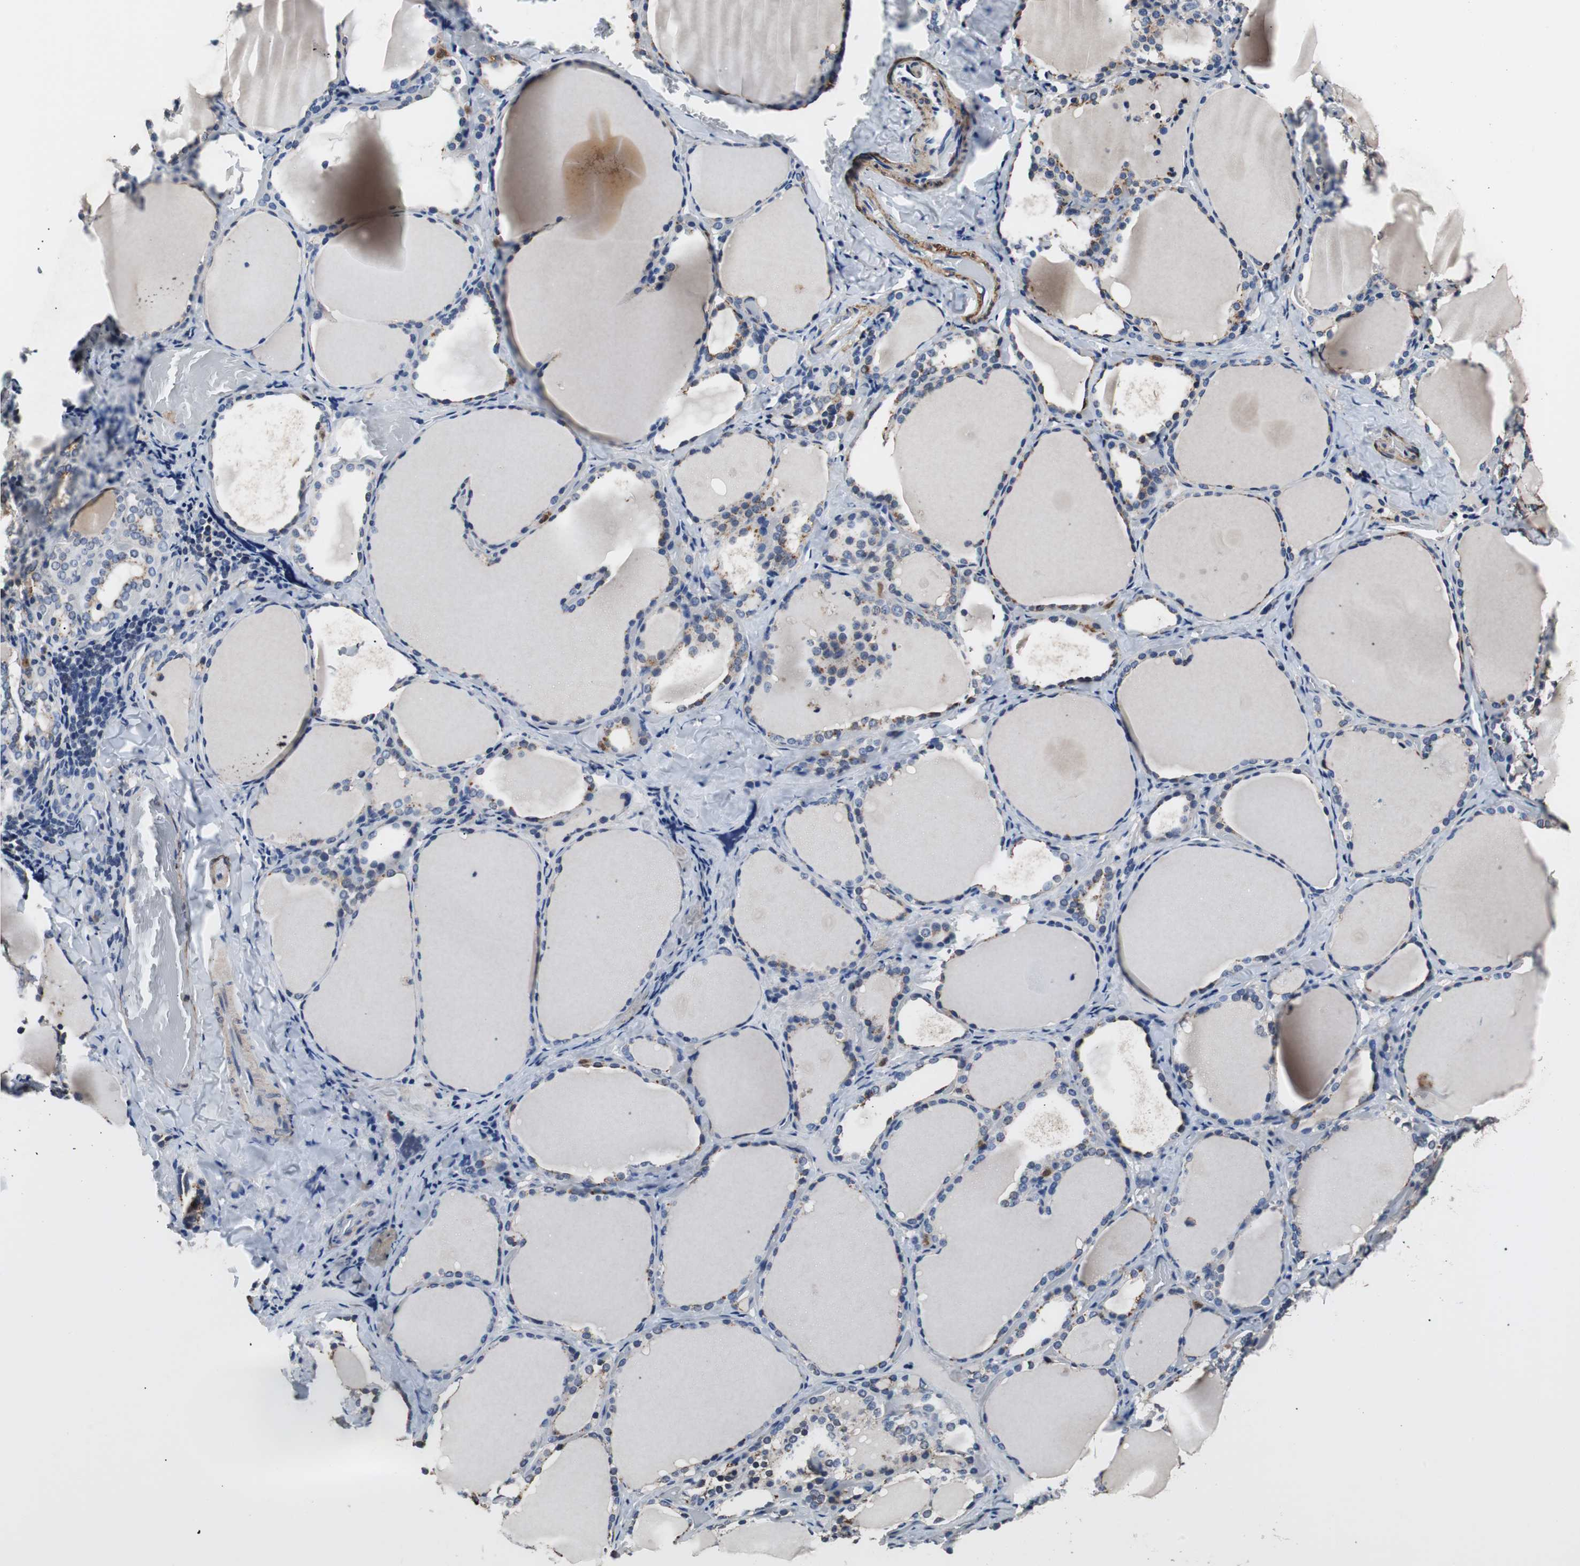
{"staining": {"intensity": "strong", "quantity": ">75%", "location": "cytoplasmic/membranous"}, "tissue": "thyroid gland", "cell_type": "Glandular cells", "image_type": "normal", "snomed": [{"axis": "morphology", "description": "Normal tissue, NOS"}, {"axis": "morphology", "description": "Papillary adenocarcinoma, NOS"}, {"axis": "topography", "description": "Thyroid gland"}], "caption": "Thyroid gland stained with a brown dye reveals strong cytoplasmic/membranous positive staining in approximately >75% of glandular cells.", "gene": "PITRM1", "patient": {"sex": "female", "age": 30}}